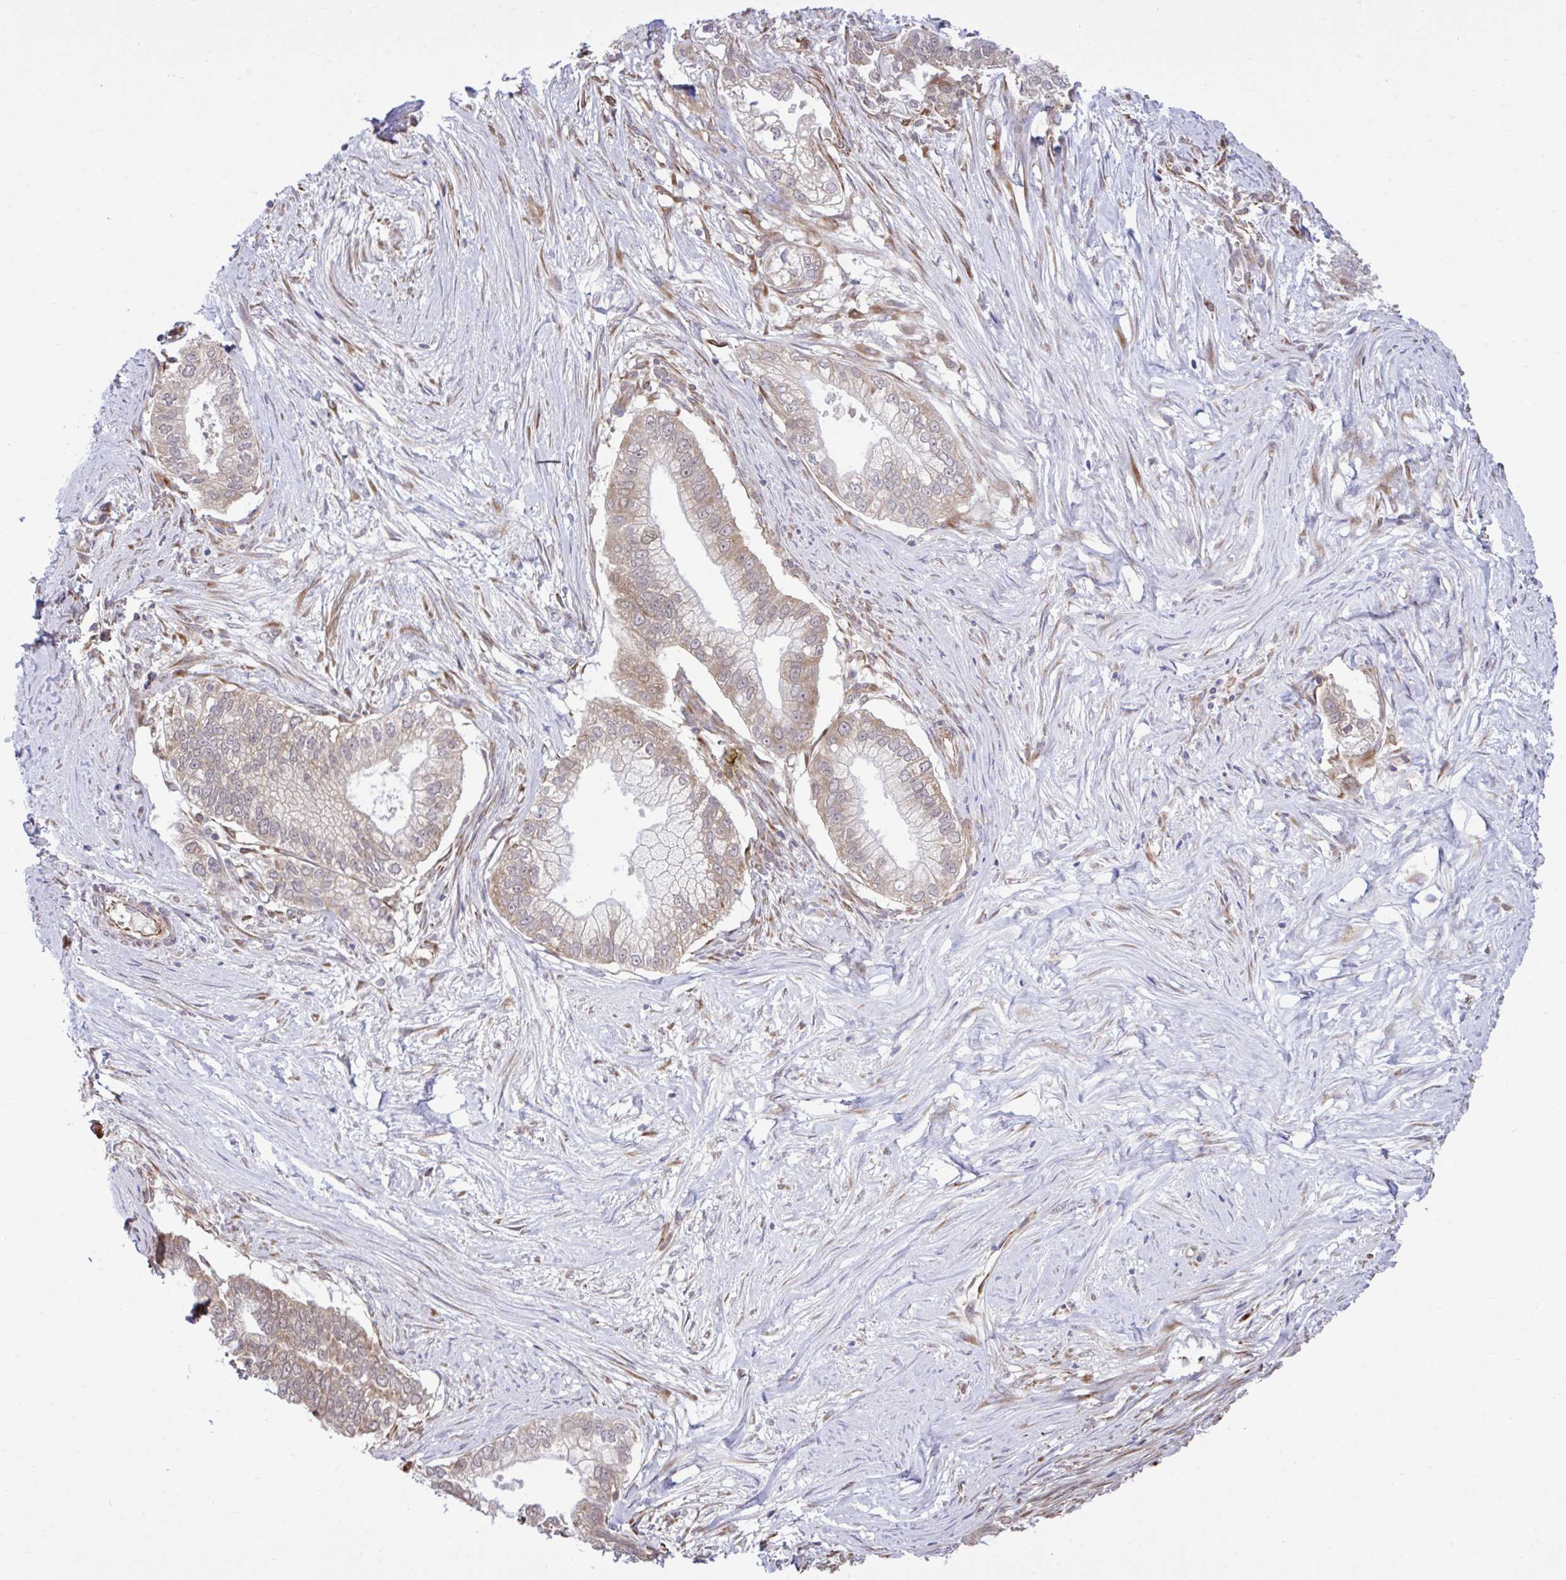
{"staining": {"intensity": "moderate", "quantity": ">75%", "location": "cytoplasmic/membranous"}, "tissue": "pancreatic cancer", "cell_type": "Tumor cells", "image_type": "cancer", "snomed": [{"axis": "morphology", "description": "Adenocarcinoma, NOS"}, {"axis": "topography", "description": "Pancreas"}], "caption": "IHC photomicrograph of neoplastic tissue: adenocarcinoma (pancreatic) stained using immunohistochemistry shows medium levels of moderate protein expression localized specifically in the cytoplasmic/membranous of tumor cells, appearing as a cytoplasmic/membranous brown color.", "gene": "RPS15", "patient": {"sex": "male", "age": 70}}